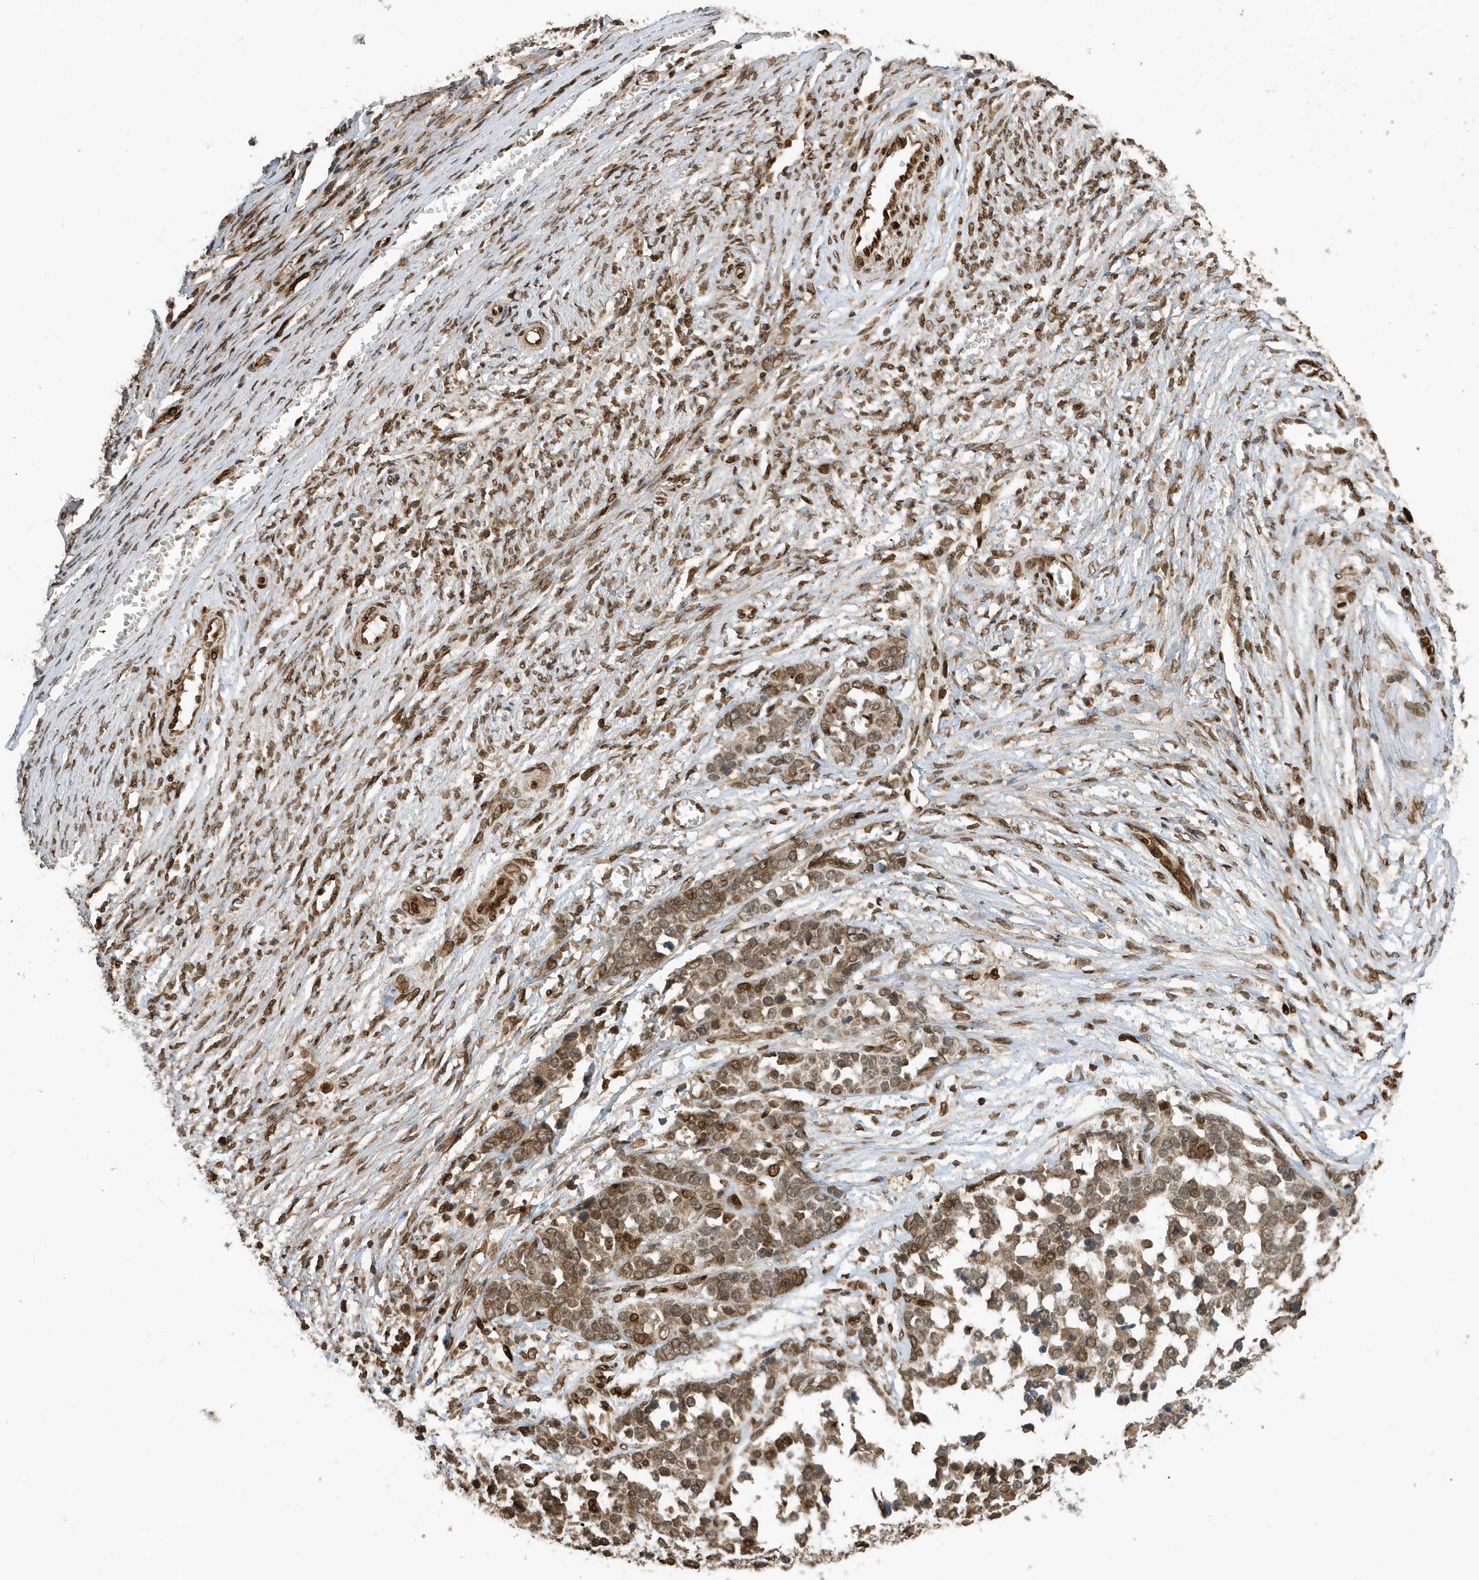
{"staining": {"intensity": "moderate", "quantity": ">75%", "location": "cytoplasmic/membranous,nuclear"}, "tissue": "ovarian cancer", "cell_type": "Tumor cells", "image_type": "cancer", "snomed": [{"axis": "morphology", "description": "Cystadenocarcinoma, serous, NOS"}, {"axis": "topography", "description": "Ovary"}], "caption": "Moderate cytoplasmic/membranous and nuclear protein expression is appreciated in about >75% of tumor cells in ovarian cancer (serous cystadenocarcinoma). (brown staining indicates protein expression, while blue staining denotes nuclei).", "gene": "DUSP18", "patient": {"sex": "female", "age": 44}}